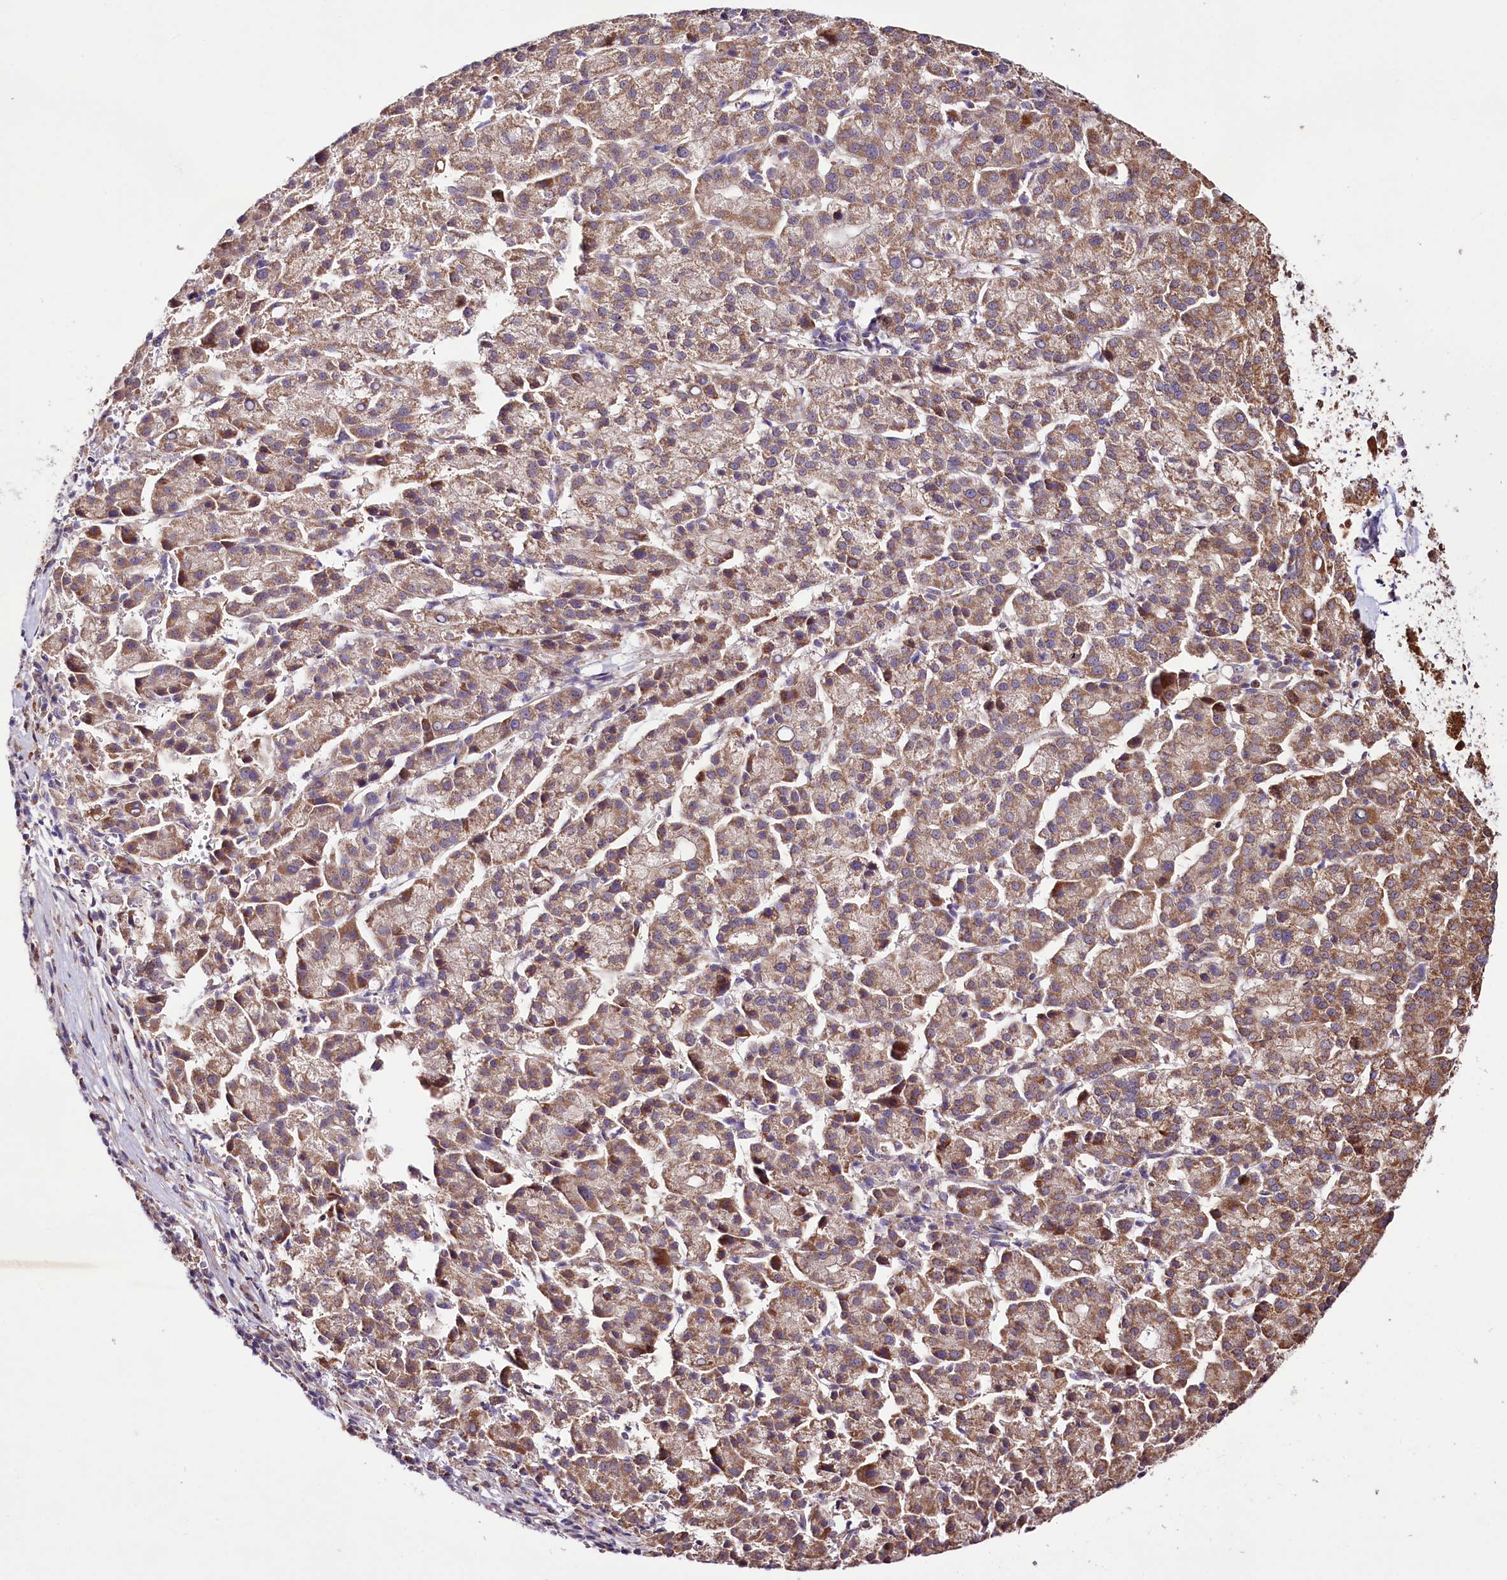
{"staining": {"intensity": "moderate", "quantity": ">75%", "location": "cytoplasmic/membranous"}, "tissue": "liver cancer", "cell_type": "Tumor cells", "image_type": "cancer", "snomed": [{"axis": "morphology", "description": "Carcinoma, Hepatocellular, NOS"}, {"axis": "topography", "description": "Liver"}], "caption": "Human liver cancer (hepatocellular carcinoma) stained with a protein marker demonstrates moderate staining in tumor cells.", "gene": "ST7", "patient": {"sex": "female", "age": 58}}